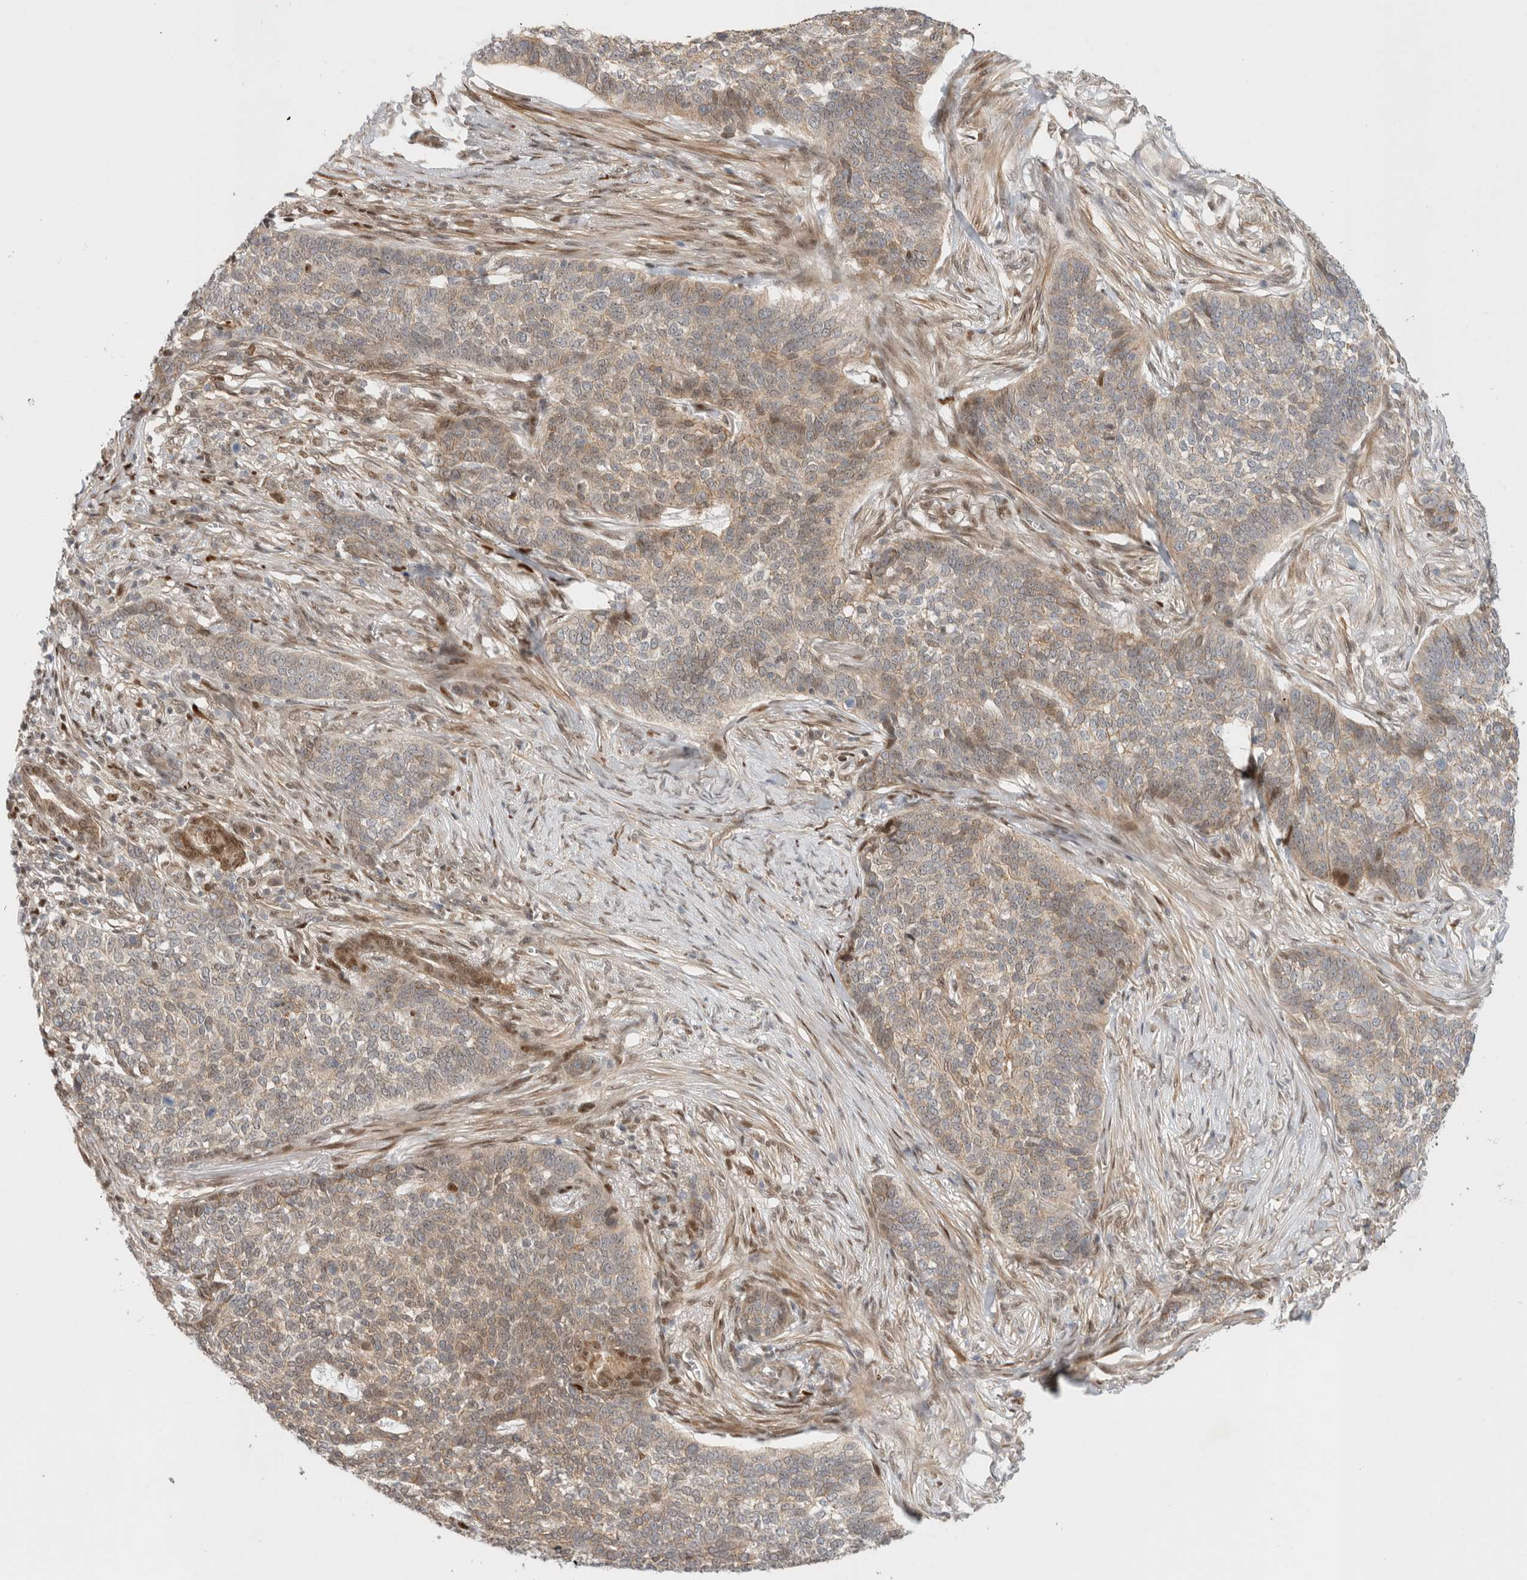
{"staining": {"intensity": "weak", "quantity": "<25%", "location": "cytoplasmic/membranous"}, "tissue": "skin cancer", "cell_type": "Tumor cells", "image_type": "cancer", "snomed": [{"axis": "morphology", "description": "Basal cell carcinoma"}, {"axis": "topography", "description": "Skin"}], "caption": "Immunohistochemistry (IHC) histopathology image of neoplastic tissue: skin cancer (basal cell carcinoma) stained with DAB exhibits no significant protein staining in tumor cells.", "gene": "TCF4", "patient": {"sex": "male", "age": 85}}